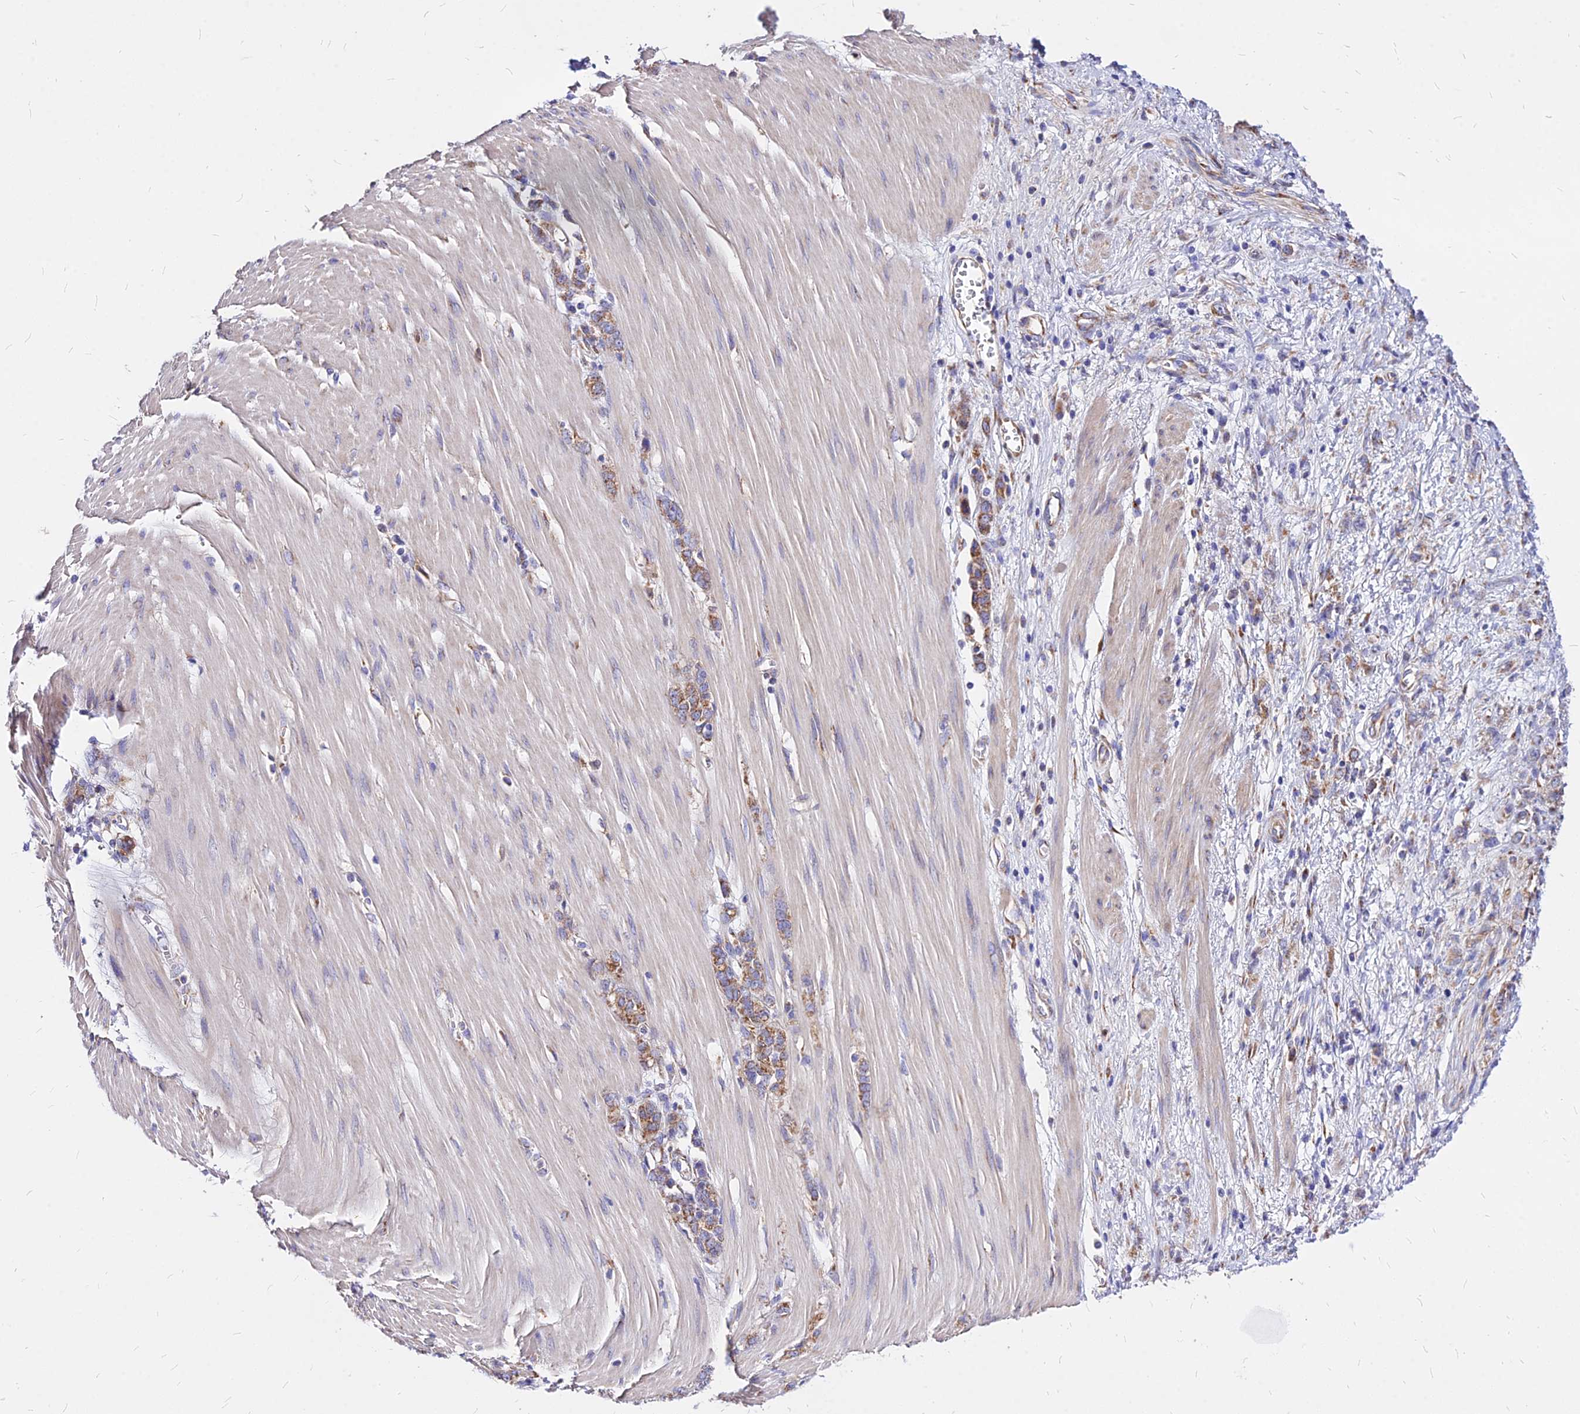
{"staining": {"intensity": "moderate", "quantity": ">75%", "location": "cytoplasmic/membranous"}, "tissue": "stomach cancer", "cell_type": "Tumor cells", "image_type": "cancer", "snomed": [{"axis": "morphology", "description": "Adenocarcinoma, NOS"}, {"axis": "topography", "description": "Stomach"}], "caption": "Immunohistochemistry (IHC) (DAB (3,3'-diaminobenzidine)) staining of stomach cancer (adenocarcinoma) reveals moderate cytoplasmic/membranous protein staining in about >75% of tumor cells.", "gene": "MRPL3", "patient": {"sex": "female", "age": 76}}